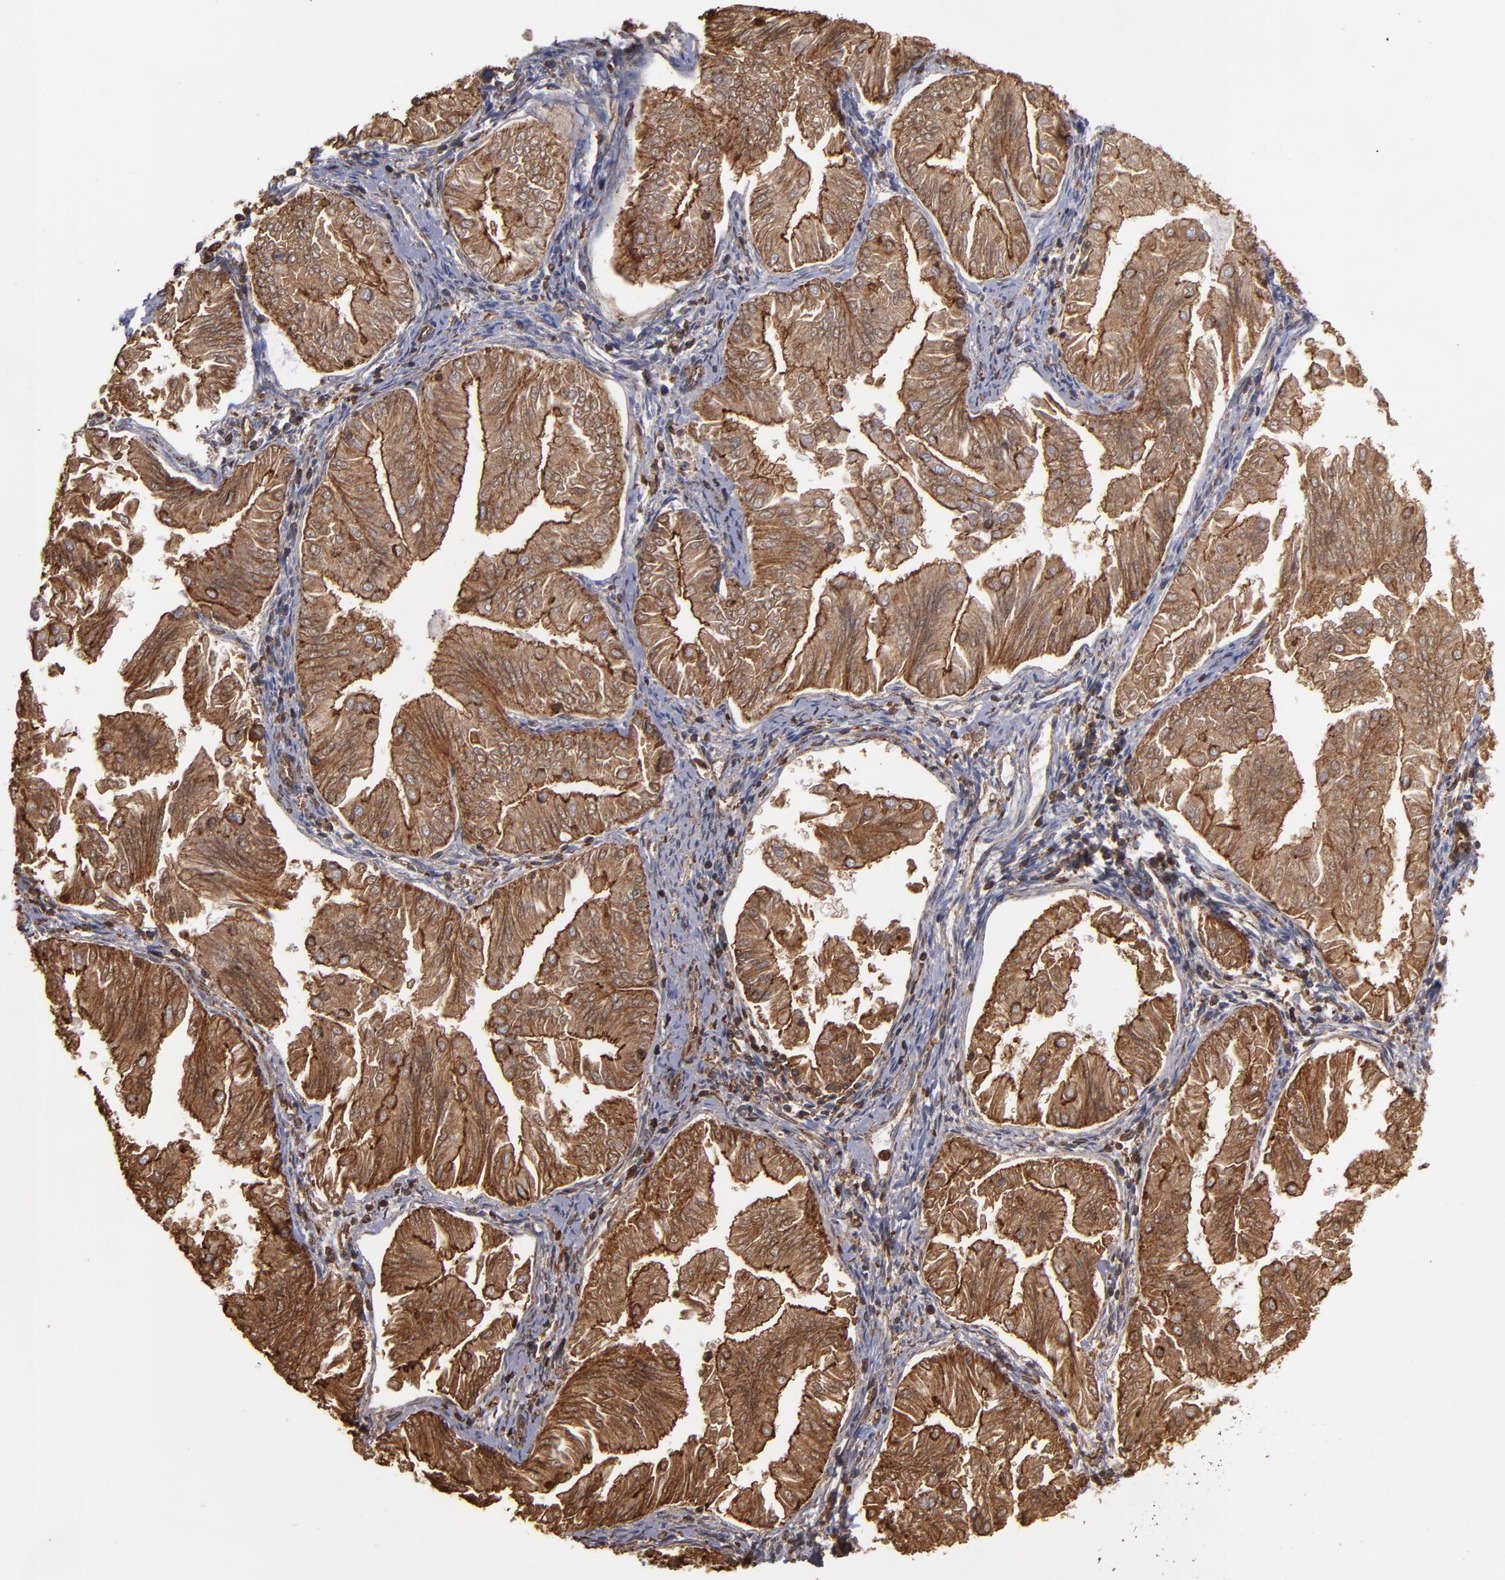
{"staining": {"intensity": "moderate", "quantity": ">75%", "location": "cytoplasmic/membranous"}, "tissue": "endometrial cancer", "cell_type": "Tumor cells", "image_type": "cancer", "snomed": [{"axis": "morphology", "description": "Adenocarcinoma, NOS"}, {"axis": "topography", "description": "Endometrium"}], "caption": "IHC (DAB (3,3'-diaminobenzidine)) staining of human endometrial cancer (adenocarcinoma) demonstrates moderate cytoplasmic/membranous protein expression in about >75% of tumor cells.", "gene": "ACTN4", "patient": {"sex": "female", "age": 53}}